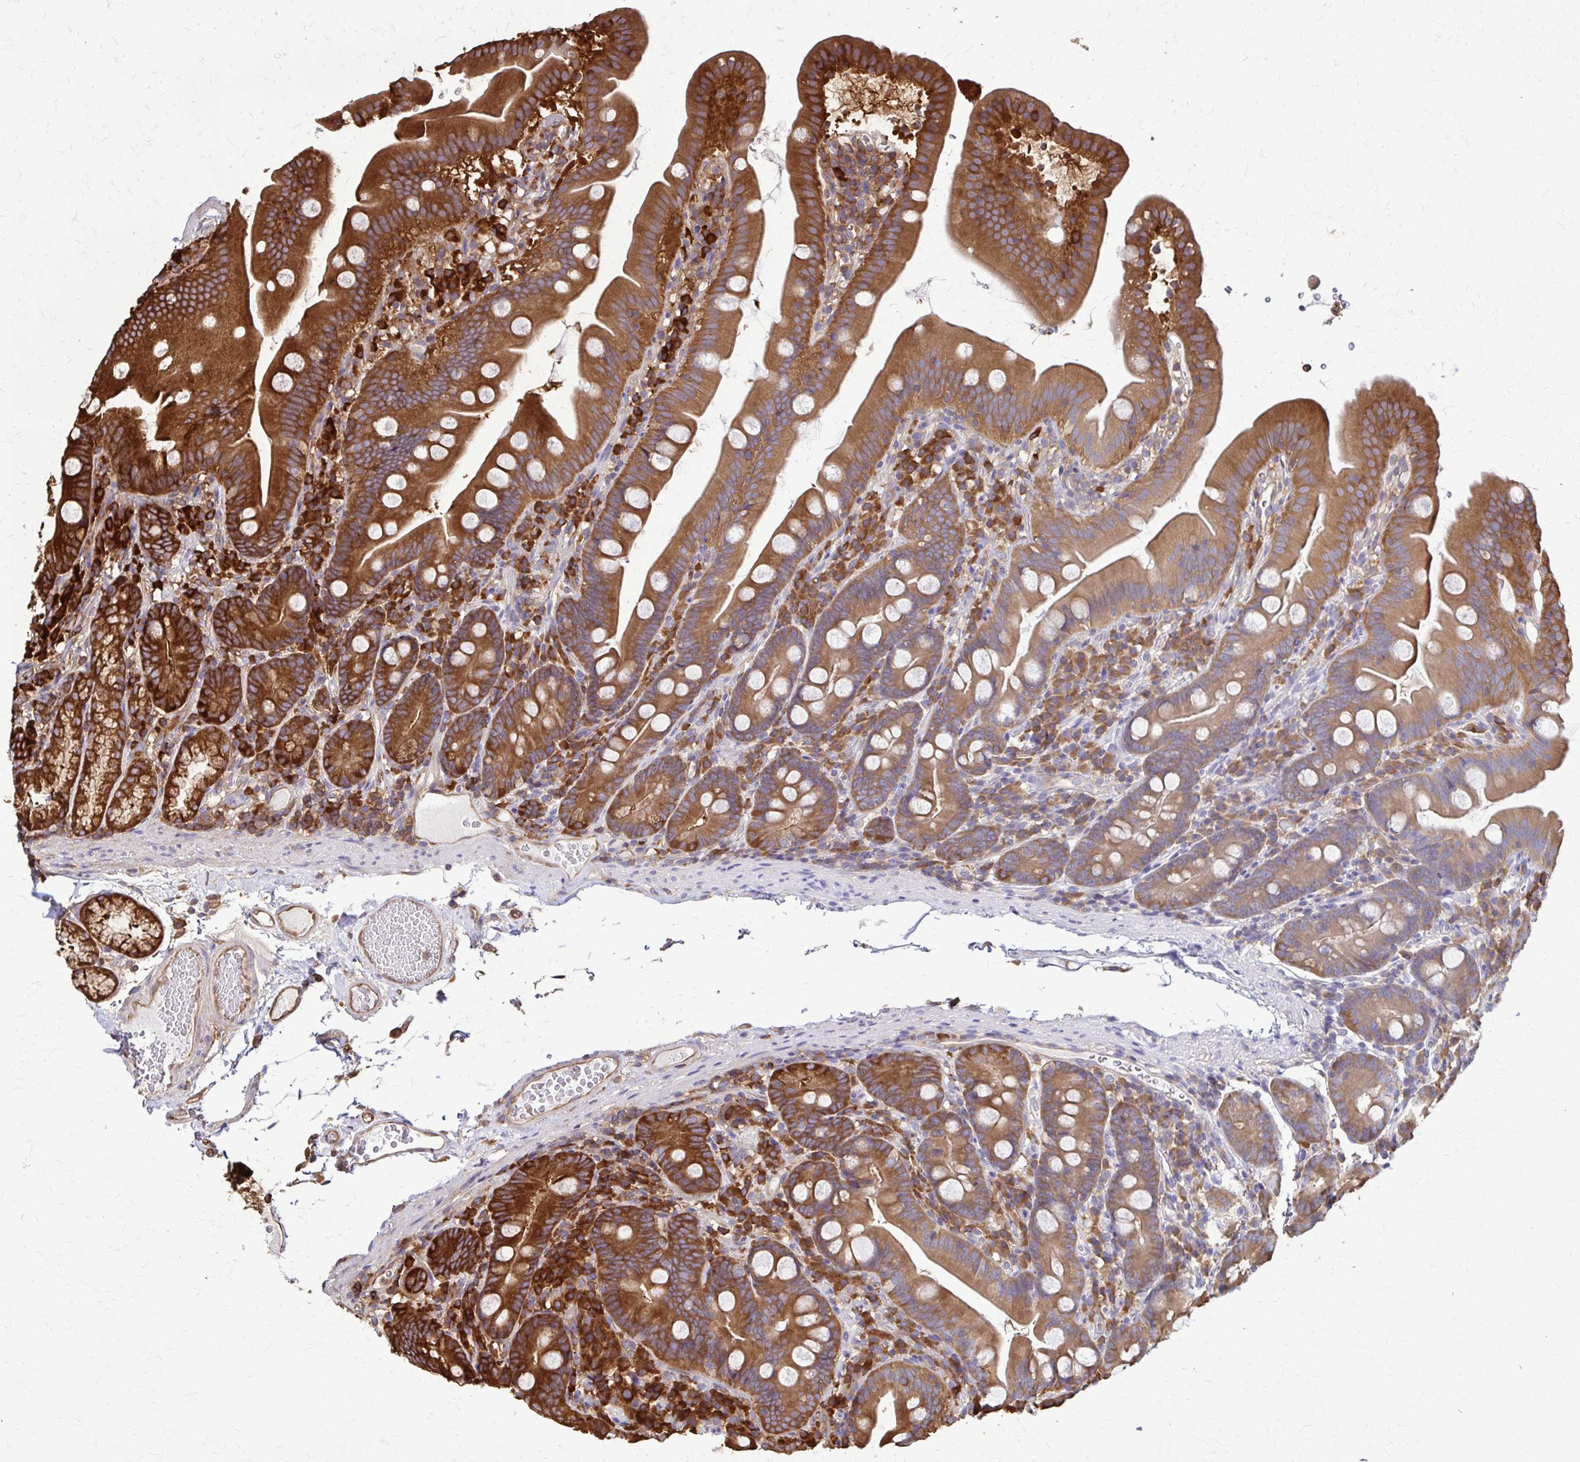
{"staining": {"intensity": "strong", "quantity": ">75%", "location": "cytoplasmic/membranous"}, "tissue": "duodenum", "cell_type": "Glandular cells", "image_type": "normal", "snomed": [{"axis": "morphology", "description": "Normal tissue, NOS"}, {"axis": "topography", "description": "Duodenum"}], "caption": "Glandular cells display strong cytoplasmic/membranous staining in approximately >75% of cells in normal duodenum.", "gene": "EEF2", "patient": {"sex": "female", "age": 67}}